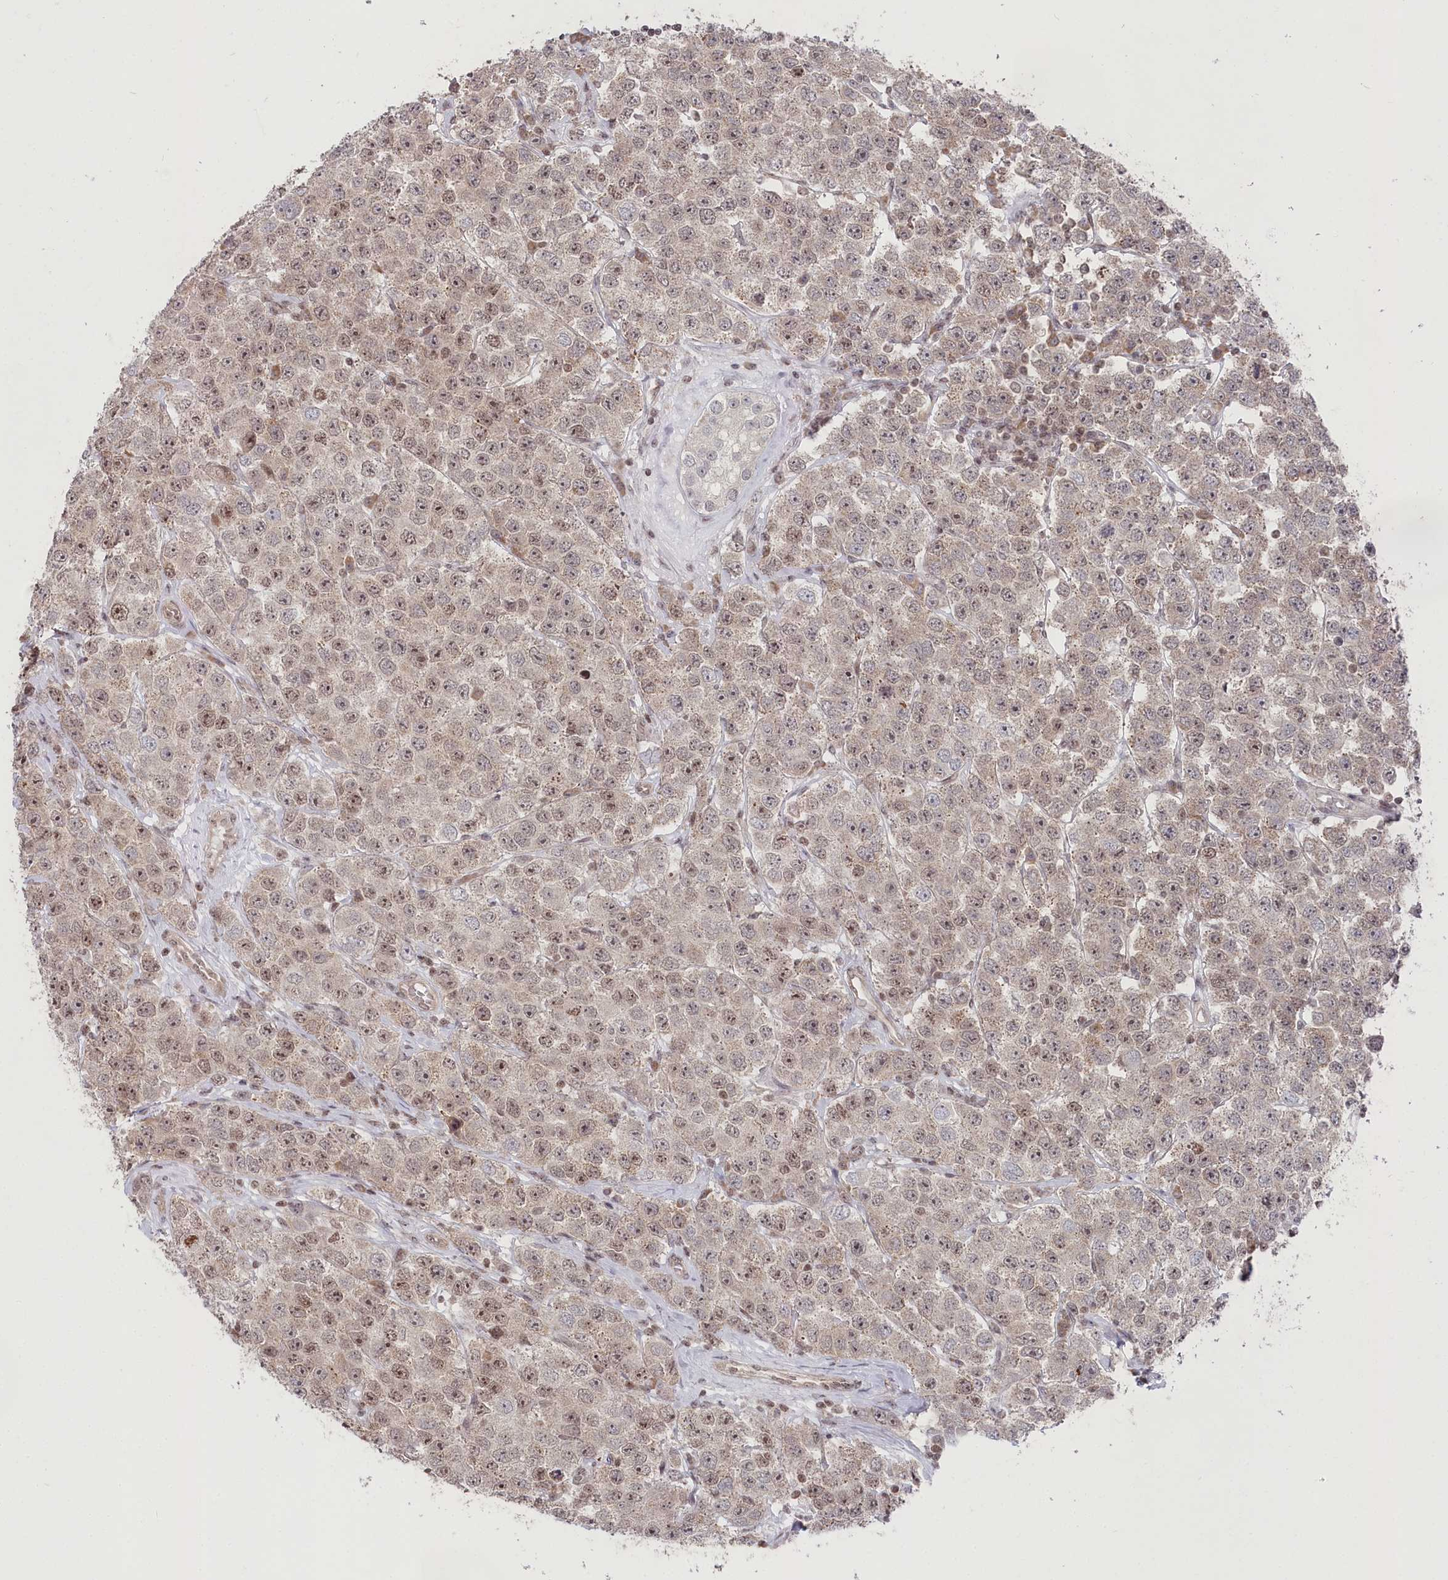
{"staining": {"intensity": "weak", "quantity": ">75%", "location": "nuclear"}, "tissue": "testis cancer", "cell_type": "Tumor cells", "image_type": "cancer", "snomed": [{"axis": "morphology", "description": "Seminoma, NOS"}, {"axis": "topography", "description": "Testis"}], "caption": "There is low levels of weak nuclear expression in tumor cells of testis cancer, as demonstrated by immunohistochemical staining (brown color).", "gene": "CGGBP1", "patient": {"sex": "male", "age": 28}}